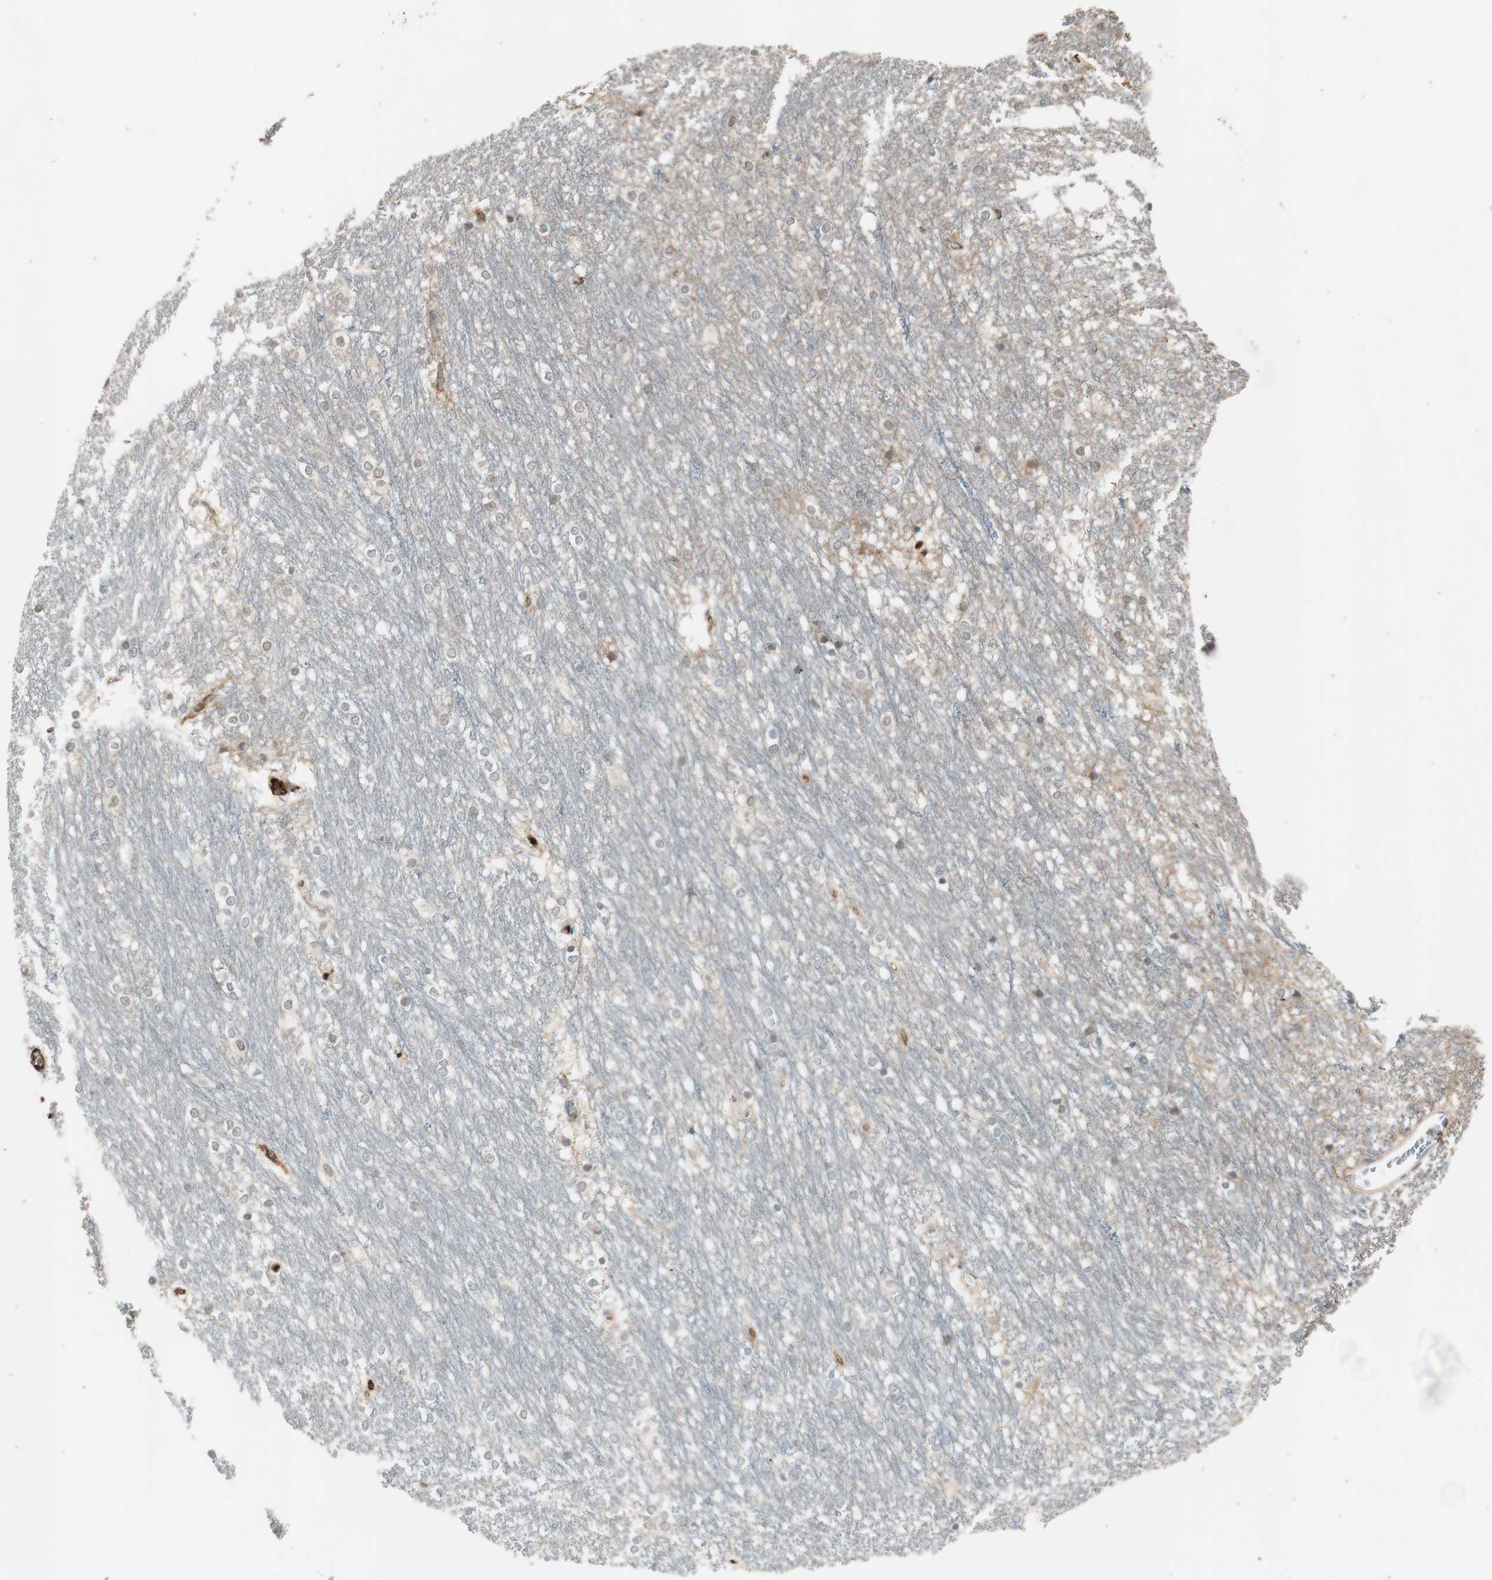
{"staining": {"intensity": "negative", "quantity": "none", "location": "none"}, "tissue": "caudate", "cell_type": "Glial cells", "image_type": "normal", "snomed": [{"axis": "morphology", "description": "Normal tissue, NOS"}, {"axis": "topography", "description": "Lateral ventricle wall"}], "caption": "Immunohistochemistry of normal human caudate reveals no staining in glial cells.", "gene": "MMP14", "patient": {"sex": "female", "age": 19}}